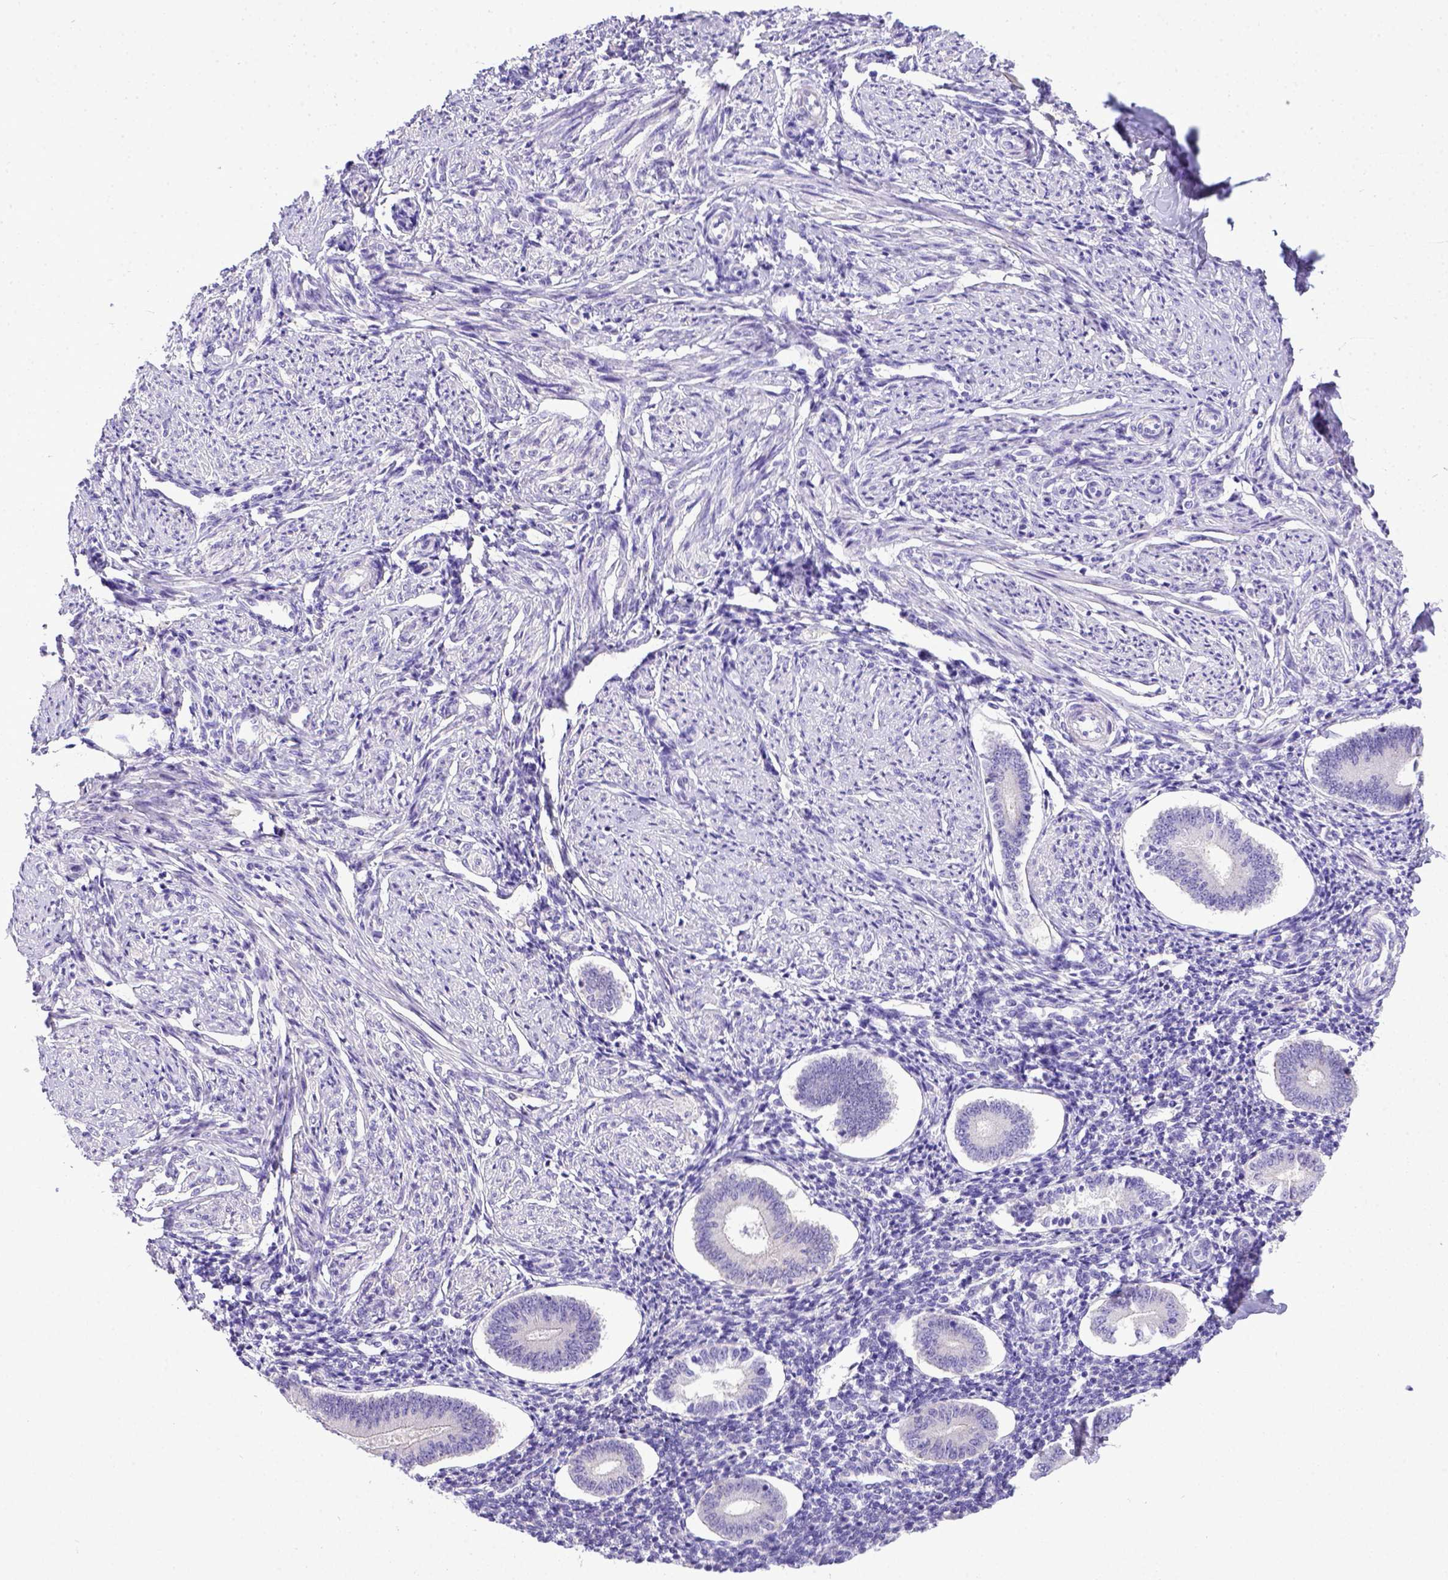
{"staining": {"intensity": "negative", "quantity": "none", "location": "none"}, "tissue": "endometrium", "cell_type": "Cells in endometrial stroma", "image_type": "normal", "snomed": [{"axis": "morphology", "description": "Normal tissue, NOS"}, {"axis": "topography", "description": "Endometrium"}], "caption": "A photomicrograph of human endometrium is negative for staining in cells in endometrial stroma.", "gene": "BTN1A1", "patient": {"sex": "female", "age": 40}}